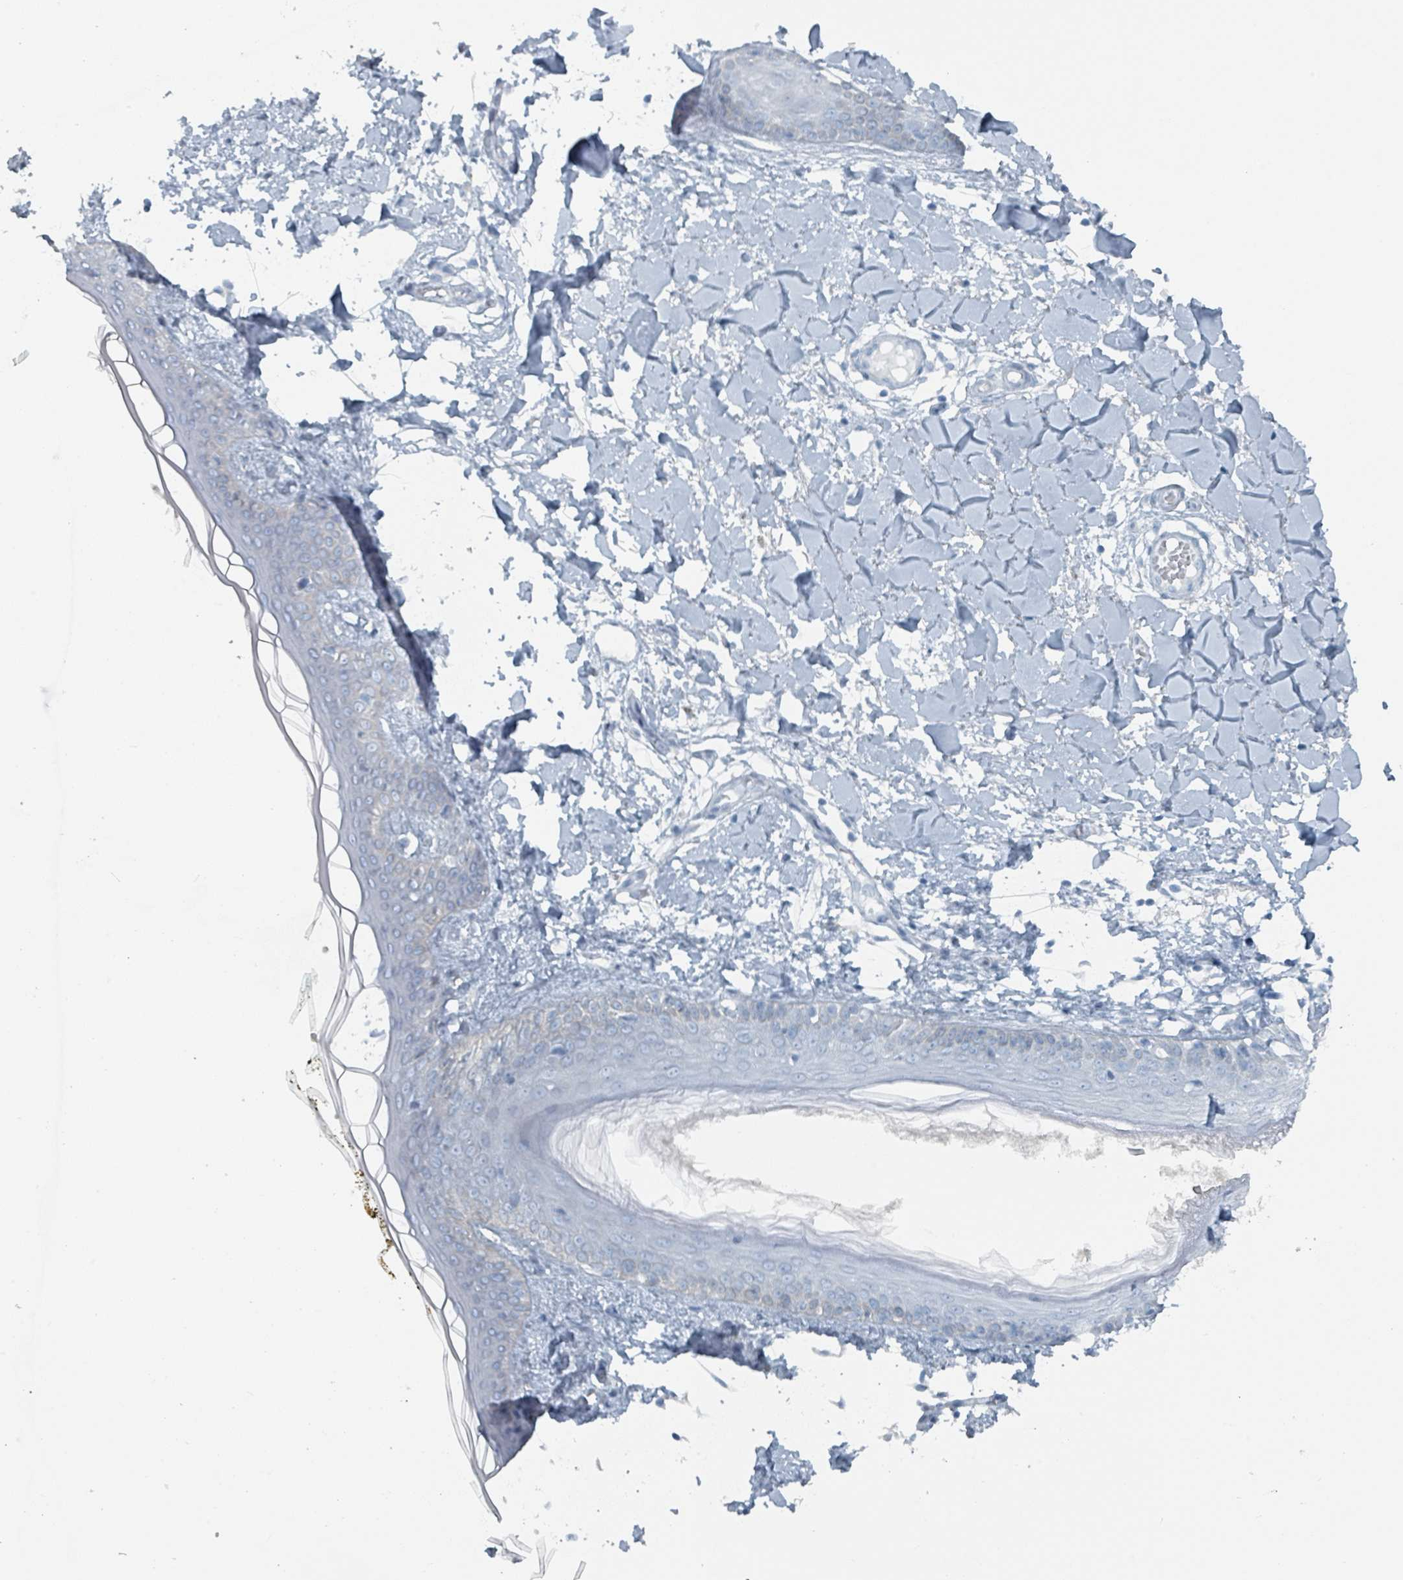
{"staining": {"intensity": "negative", "quantity": "none", "location": "none"}, "tissue": "skin", "cell_type": "Fibroblasts", "image_type": "normal", "snomed": [{"axis": "morphology", "description": "Normal tissue, NOS"}, {"axis": "topography", "description": "Skin"}], "caption": "This is an immunohistochemistry (IHC) histopathology image of unremarkable skin. There is no expression in fibroblasts.", "gene": "GAMT", "patient": {"sex": "female", "age": 34}}